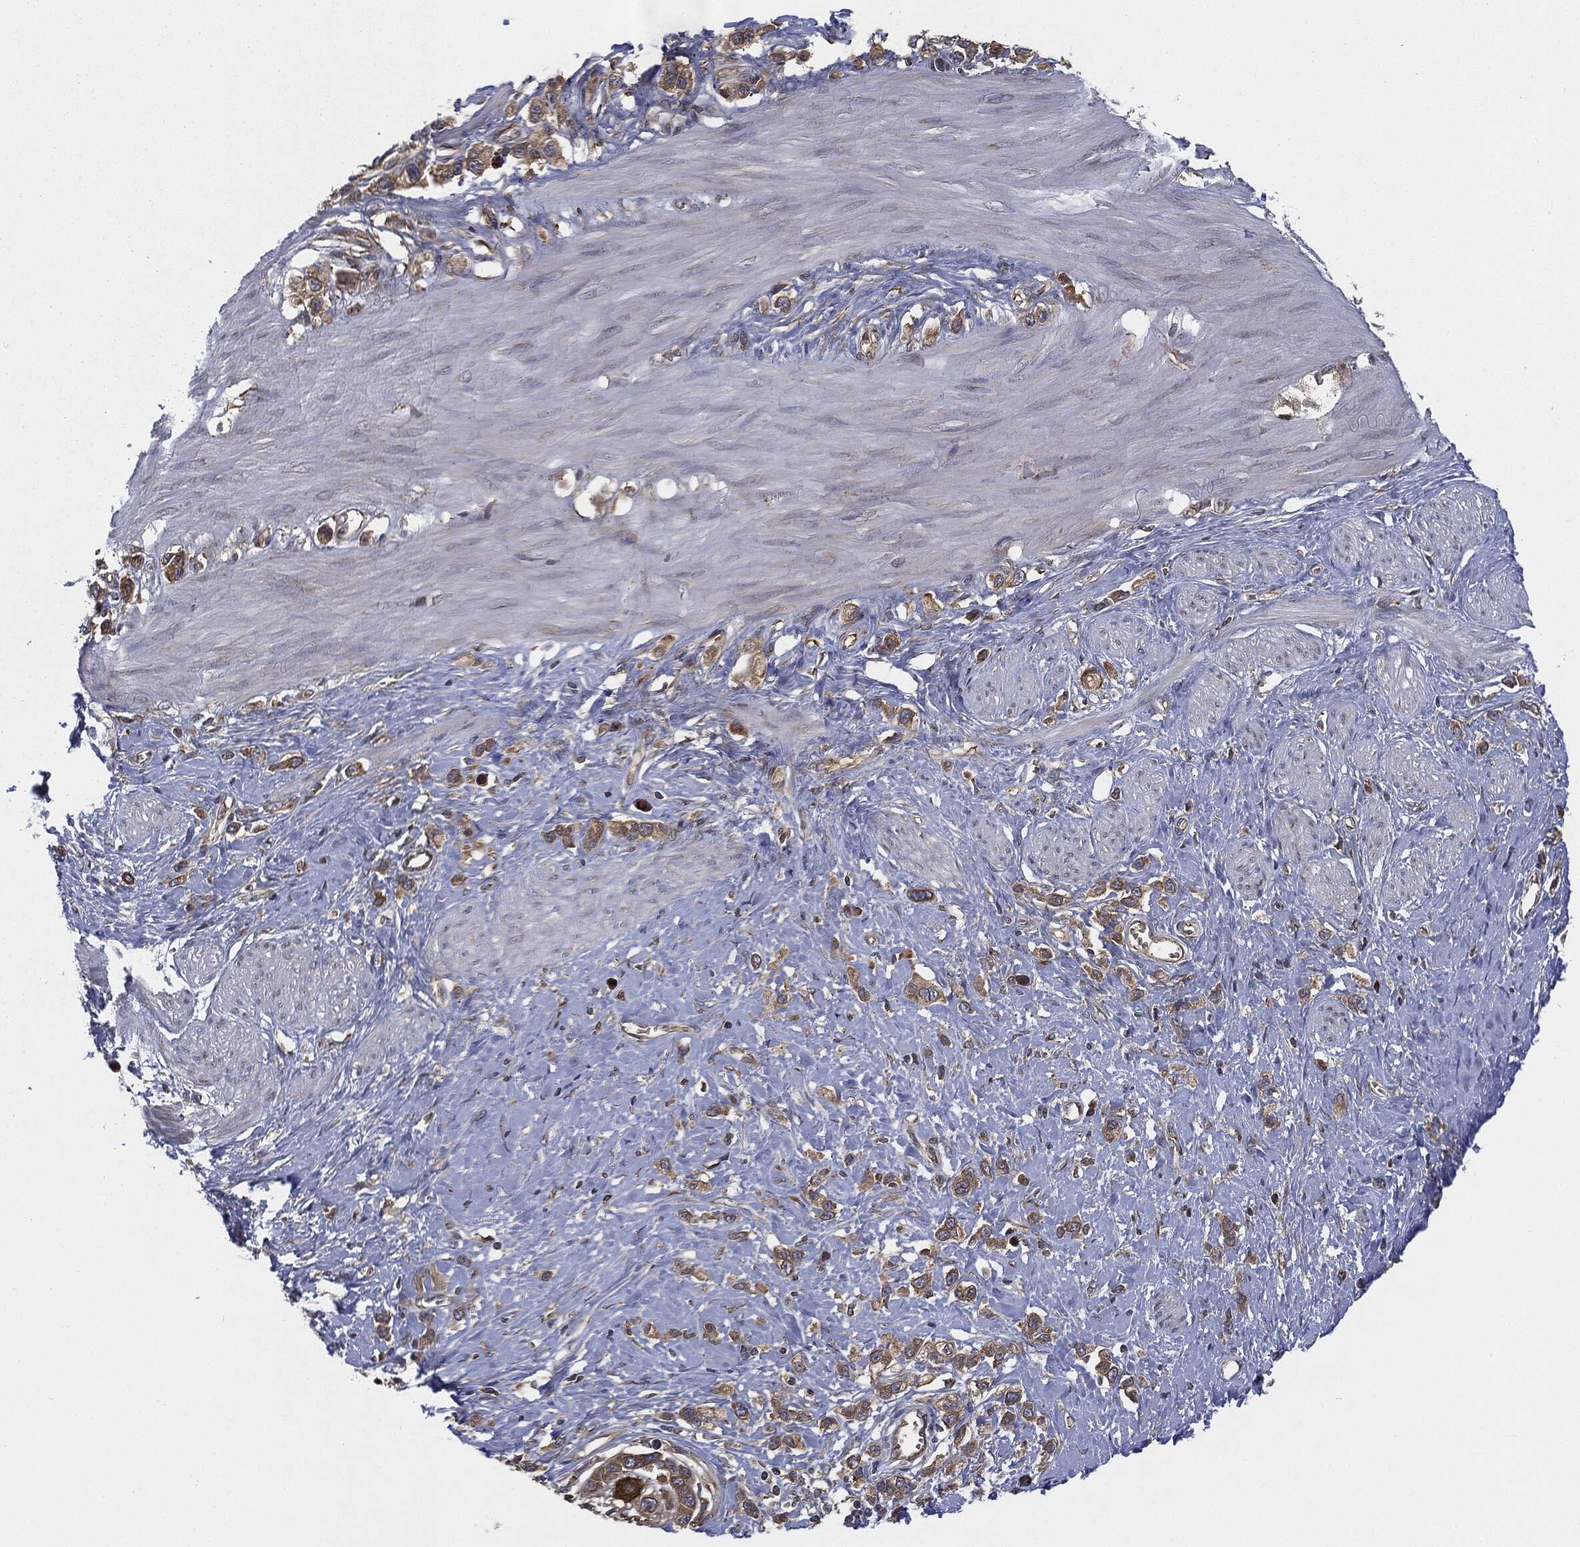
{"staining": {"intensity": "weak", "quantity": ">75%", "location": "cytoplasmic/membranous"}, "tissue": "stomach cancer", "cell_type": "Tumor cells", "image_type": "cancer", "snomed": [{"axis": "morphology", "description": "Normal tissue, NOS"}, {"axis": "morphology", "description": "Adenocarcinoma, NOS"}, {"axis": "morphology", "description": "Adenocarcinoma, High grade"}, {"axis": "topography", "description": "Stomach, upper"}, {"axis": "topography", "description": "Stomach"}], "caption": "A brown stain shows weak cytoplasmic/membranous expression of a protein in human stomach adenocarcinoma (high-grade) tumor cells.", "gene": "EIF2AK2", "patient": {"sex": "female", "age": 65}}